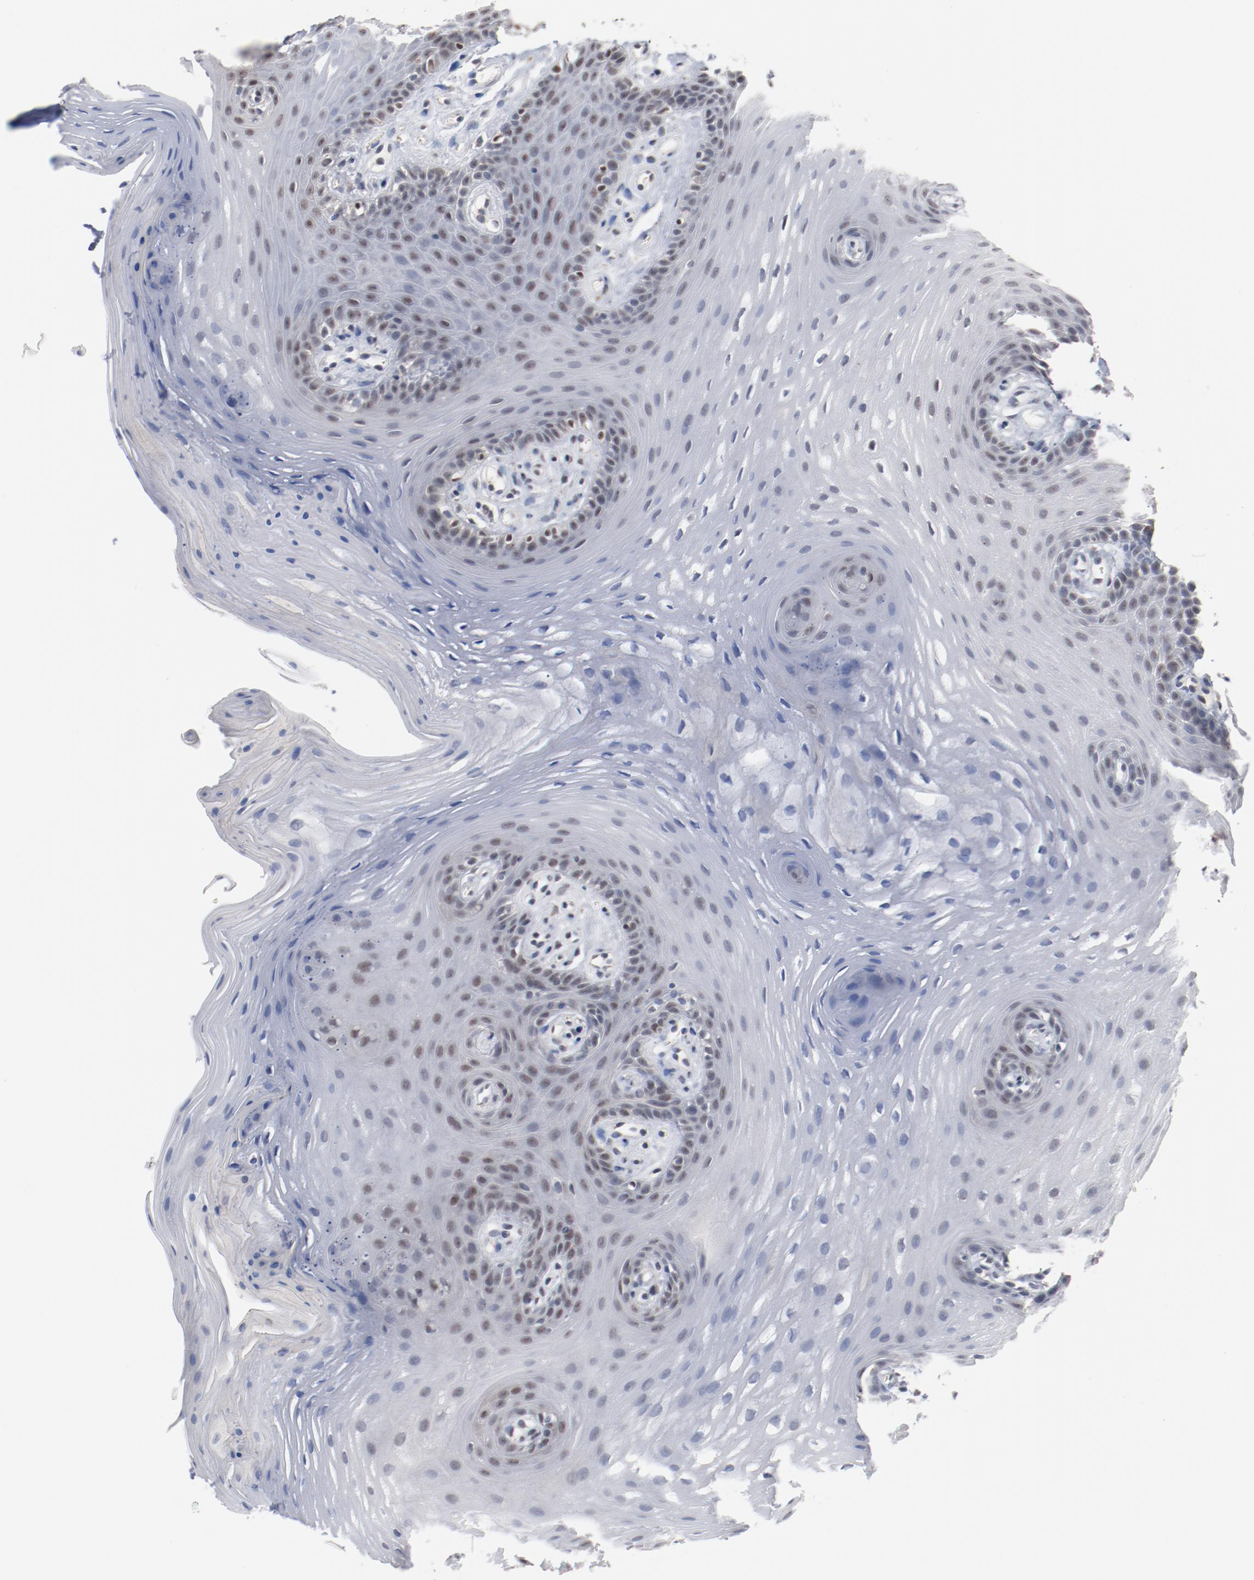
{"staining": {"intensity": "weak", "quantity": "<25%", "location": "nuclear"}, "tissue": "oral mucosa", "cell_type": "Squamous epithelial cells", "image_type": "normal", "snomed": [{"axis": "morphology", "description": "Normal tissue, NOS"}, {"axis": "topography", "description": "Oral tissue"}], "caption": "IHC micrograph of benign oral mucosa: oral mucosa stained with DAB exhibits no significant protein expression in squamous epithelial cells.", "gene": "ERICH1", "patient": {"sex": "male", "age": 62}}